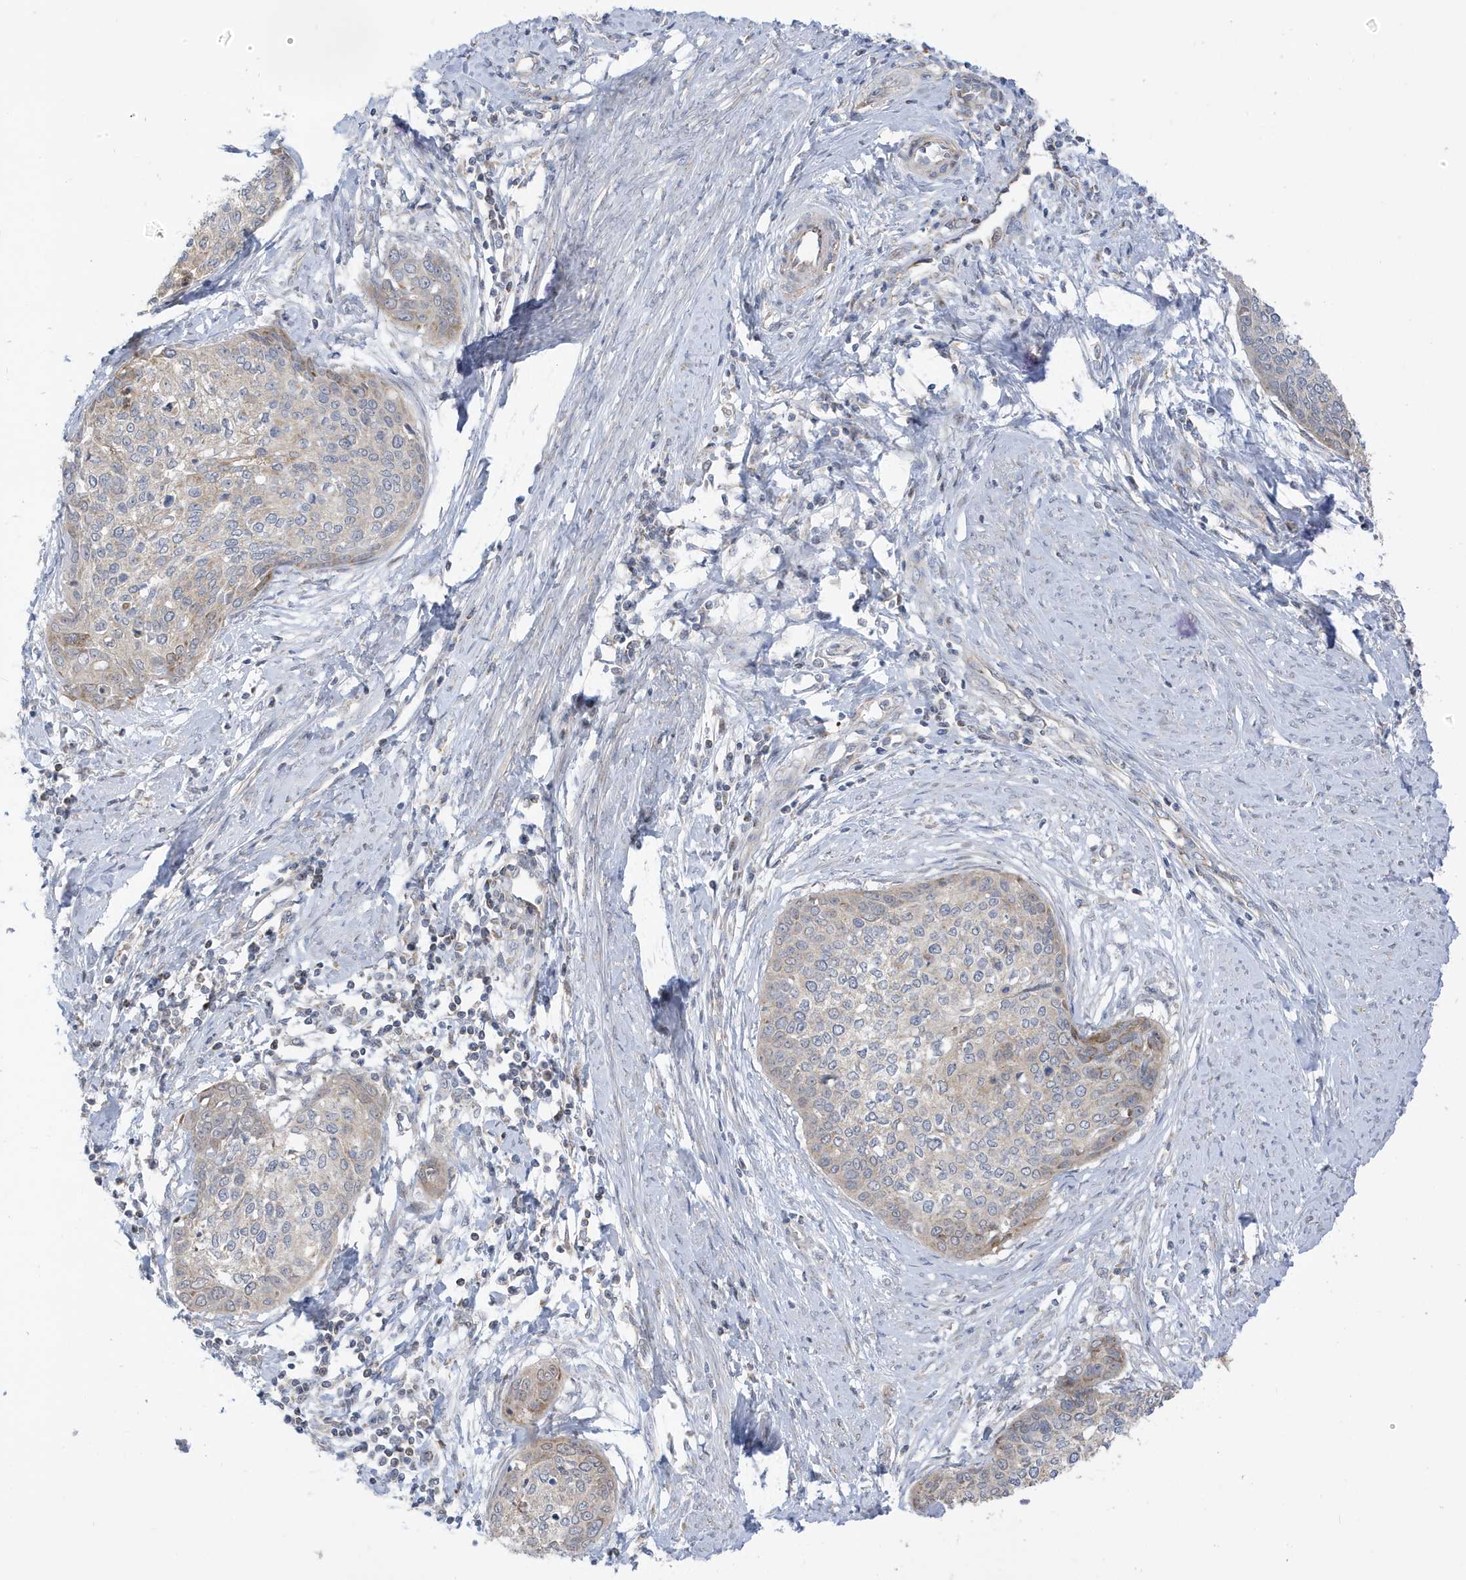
{"staining": {"intensity": "weak", "quantity": "25%-75%", "location": "cytoplasmic/membranous"}, "tissue": "cervical cancer", "cell_type": "Tumor cells", "image_type": "cancer", "snomed": [{"axis": "morphology", "description": "Squamous cell carcinoma, NOS"}, {"axis": "topography", "description": "Cervix"}], "caption": "Immunohistochemical staining of cervical squamous cell carcinoma demonstrates low levels of weak cytoplasmic/membranous expression in approximately 25%-75% of tumor cells.", "gene": "ATP13A5", "patient": {"sex": "female", "age": 37}}